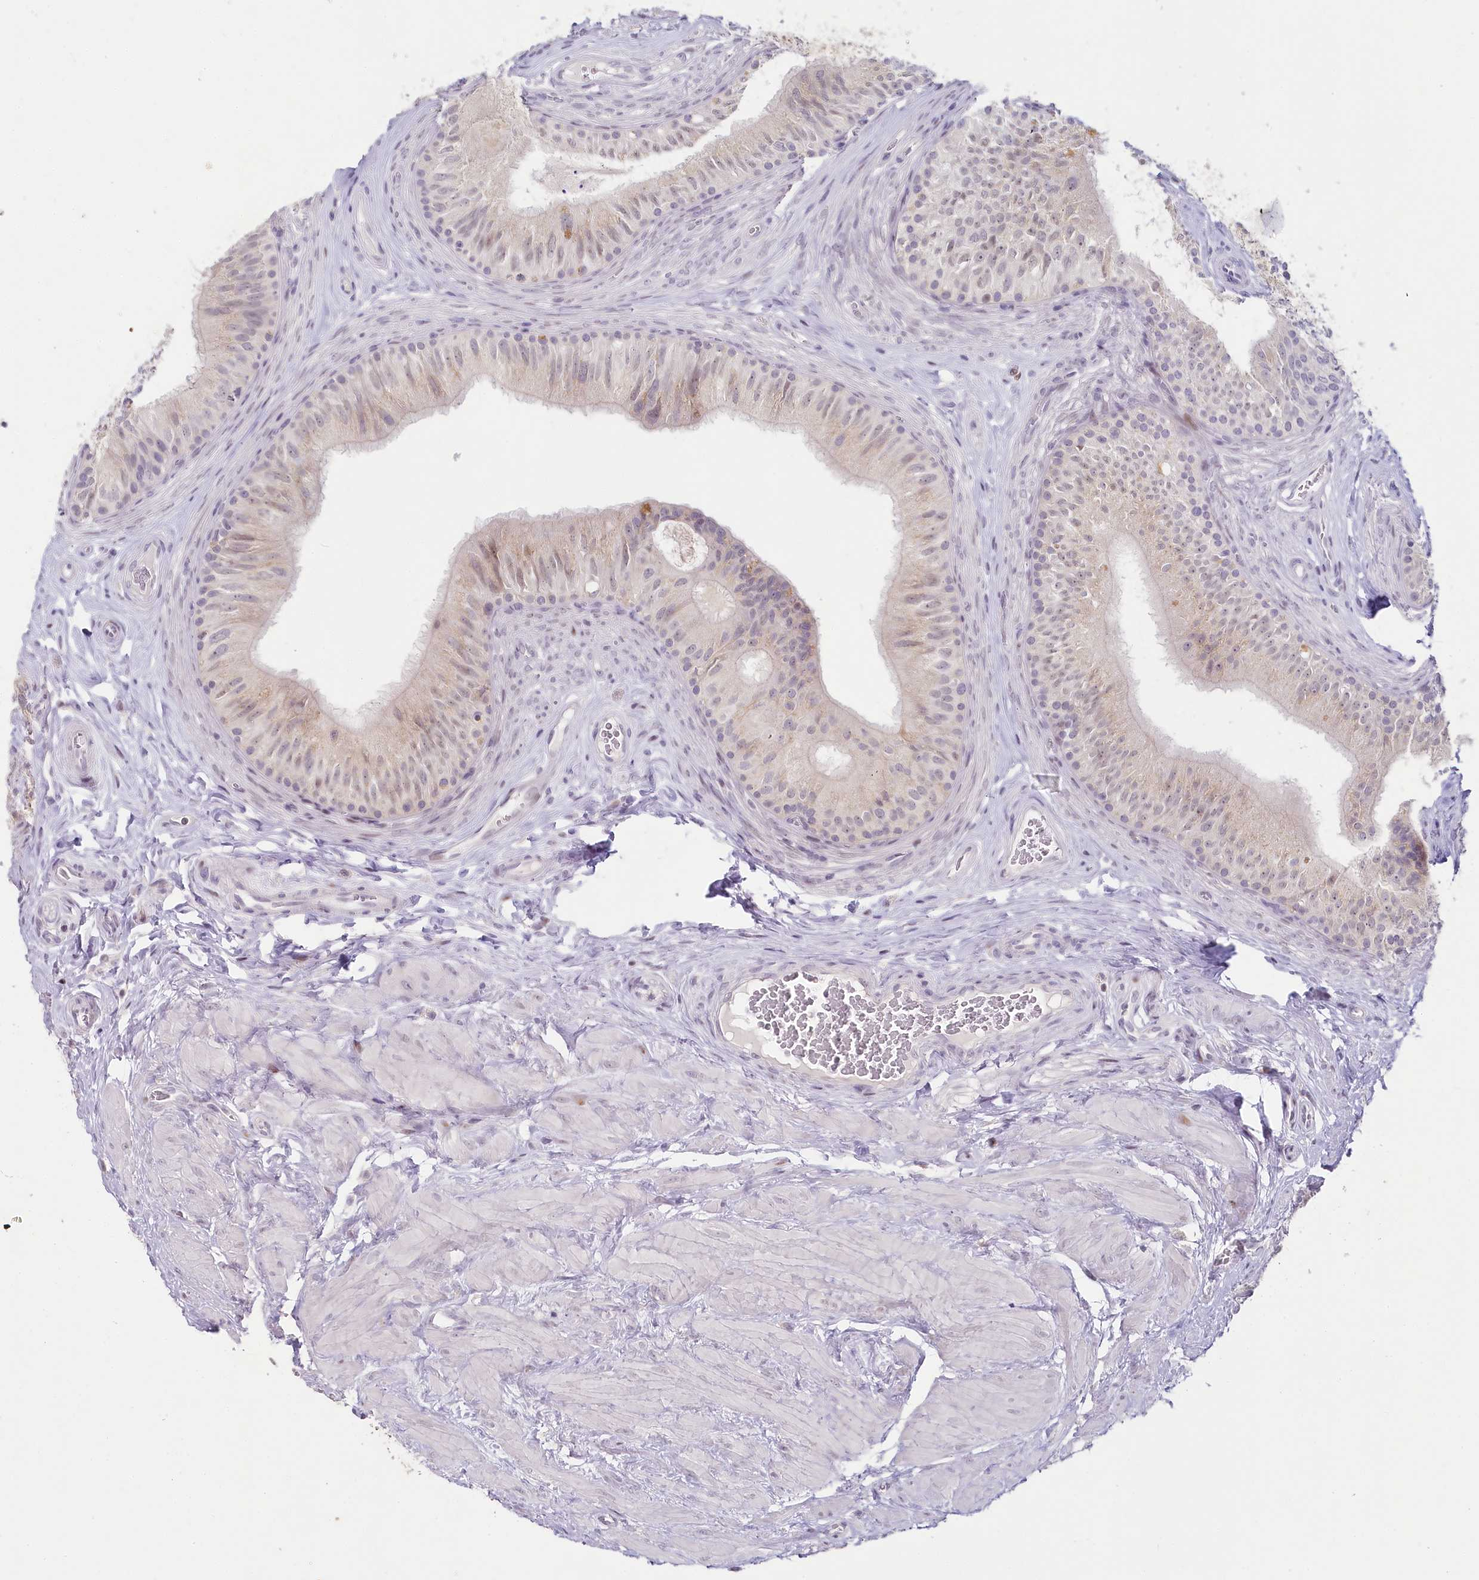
{"staining": {"intensity": "weak", "quantity": ">75%", "location": "cytoplasmic/membranous,nuclear"}, "tissue": "epididymis", "cell_type": "Glandular cells", "image_type": "normal", "snomed": [{"axis": "morphology", "description": "Normal tissue, NOS"}, {"axis": "topography", "description": "Epididymis"}], "caption": "Glandular cells exhibit weak cytoplasmic/membranous,nuclear expression in approximately >75% of cells in normal epididymis. (brown staining indicates protein expression, while blue staining denotes nuclei).", "gene": "HPD", "patient": {"sex": "male", "age": 46}}